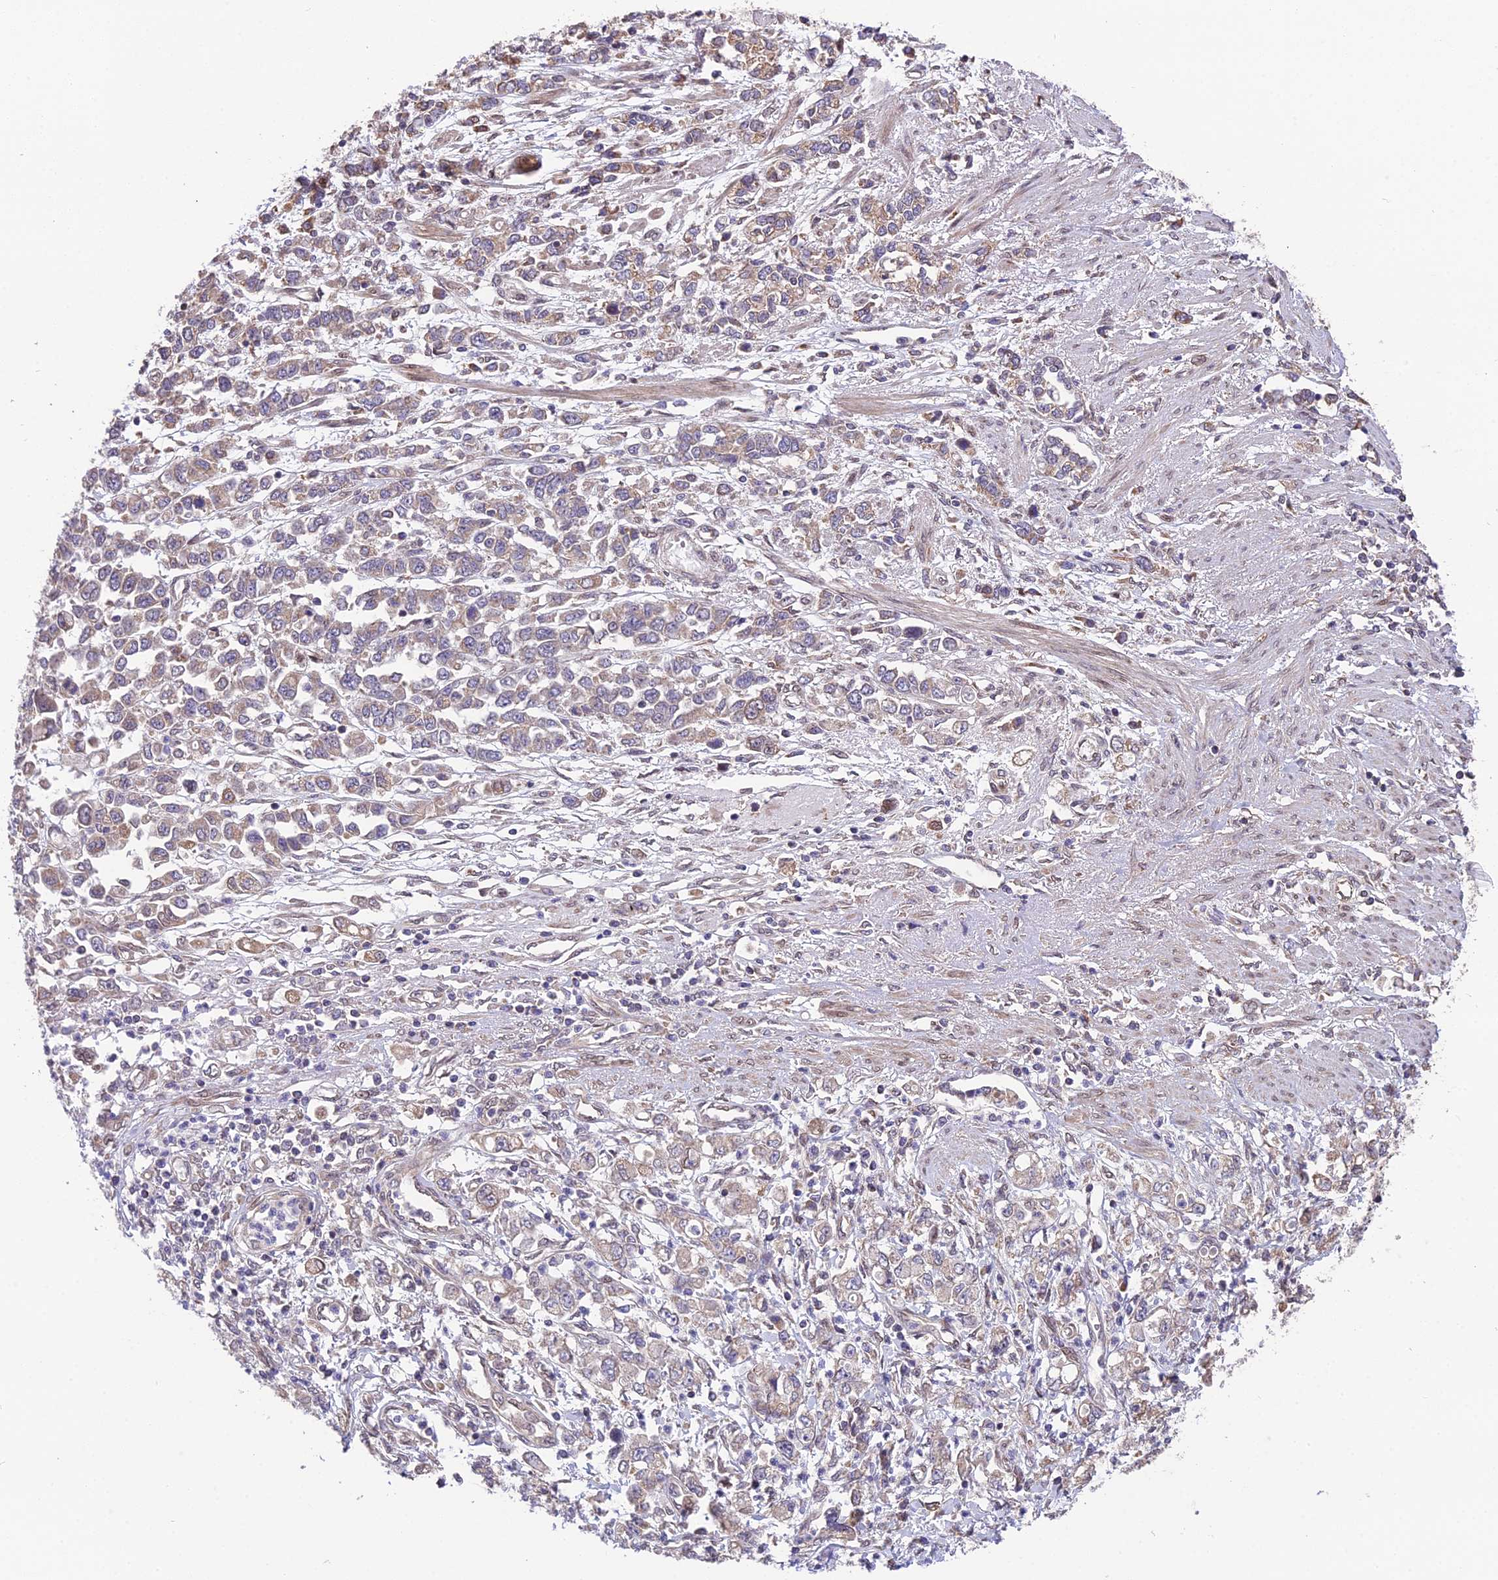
{"staining": {"intensity": "weak", "quantity": ">75%", "location": "cytoplasmic/membranous"}, "tissue": "stomach cancer", "cell_type": "Tumor cells", "image_type": "cancer", "snomed": [{"axis": "morphology", "description": "Adenocarcinoma, NOS"}, {"axis": "topography", "description": "Stomach"}], "caption": "High-magnification brightfield microscopy of stomach cancer (adenocarcinoma) stained with DAB (brown) and counterstained with hematoxylin (blue). tumor cells exhibit weak cytoplasmic/membranous positivity is seen in about>75% of cells. (DAB IHC, brown staining for protein, blue staining for nuclei).", "gene": "CYP2R1", "patient": {"sex": "female", "age": 76}}